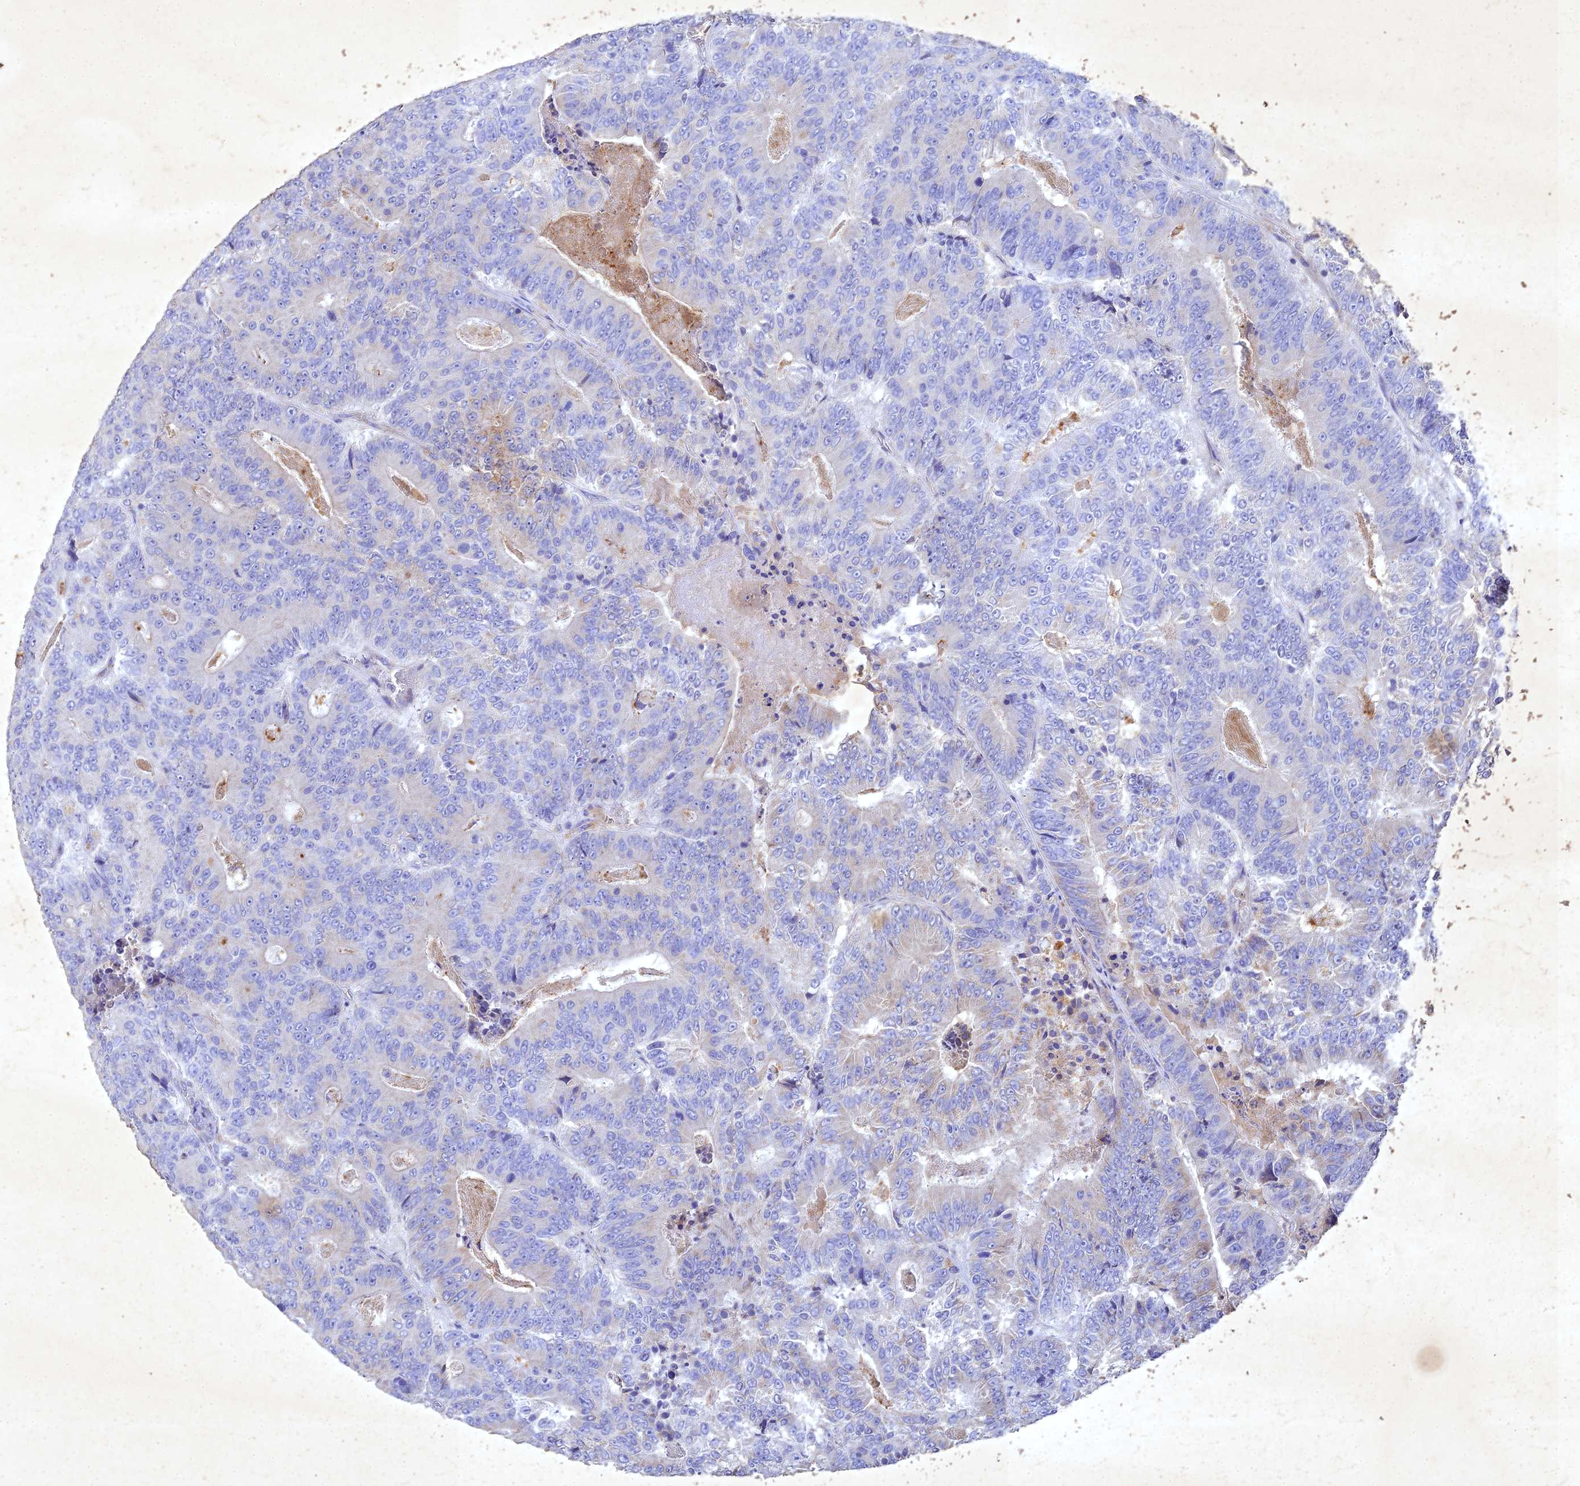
{"staining": {"intensity": "negative", "quantity": "none", "location": "none"}, "tissue": "colorectal cancer", "cell_type": "Tumor cells", "image_type": "cancer", "snomed": [{"axis": "morphology", "description": "Adenocarcinoma, NOS"}, {"axis": "topography", "description": "Colon"}], "caption": "Tumor cells show no significant staining in colorectal adenocarcinoma.", "gene": "NDUFV1", "patient": {"sex": "male", "age": 83}}